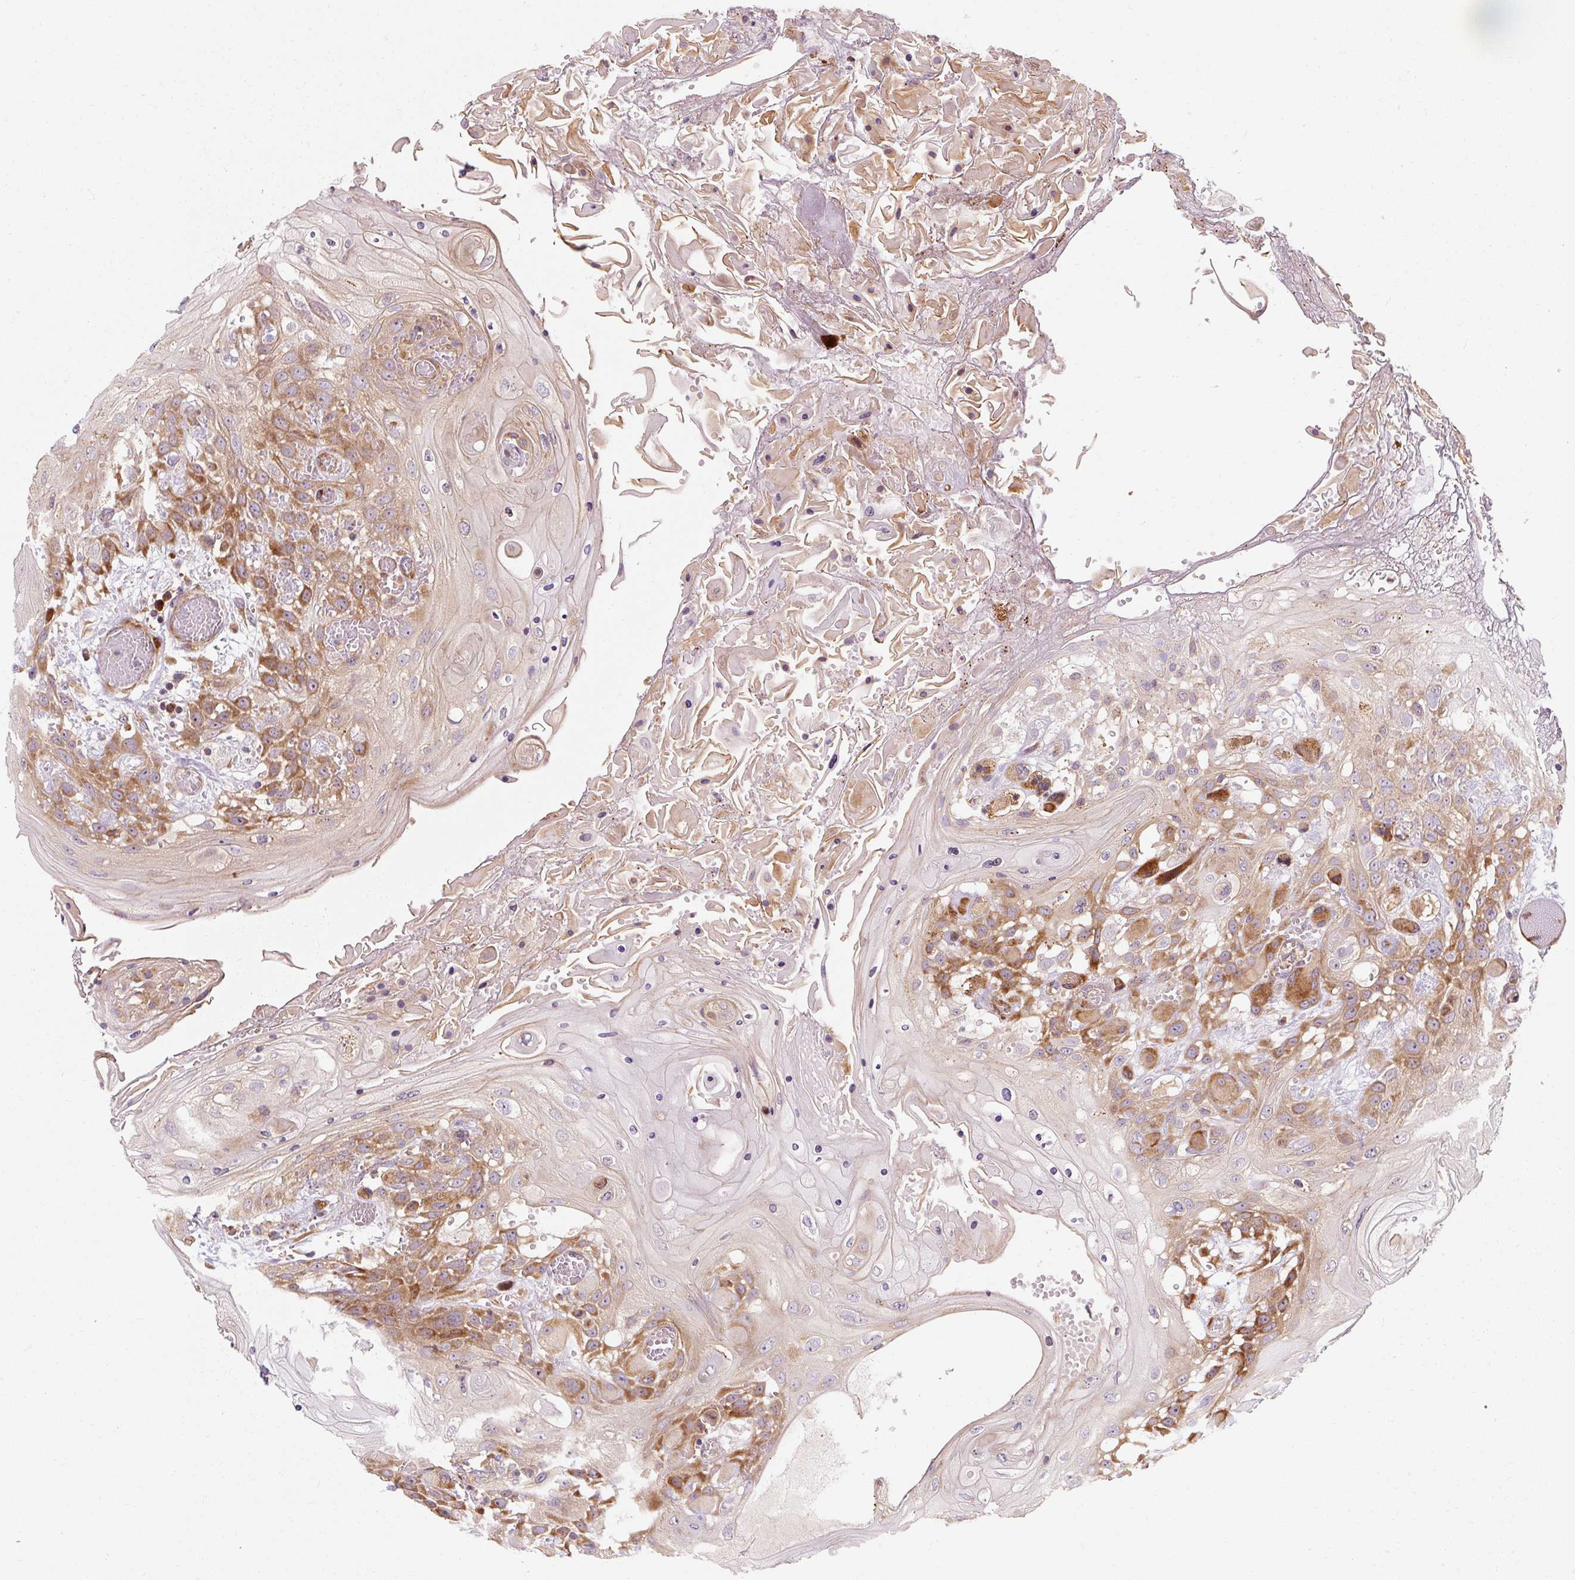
{"staining": {"intensity": "moderate", "quantity": "25%-75%", "location": "cytoplasmic/membranous"}, "tissue": "head and neck cancer", "cell_type": "Tumor cells", "image_type": "cancer", "snomed": [{"axis": "morphology", "description": "Squamous cell carcinoma, NOS"}, {"axis": "topography", "description": "Head-Neck"}], "caption": "Approximately 25%-75% of tumor cells in squamous cell carcinoma (head and neck) display moderate cytoplasmic/membranous protein positivity as visualized by brown immunohistochemical staining.", "gene": "PRSS48", "patient": {"sex": "female", "age": 43}}